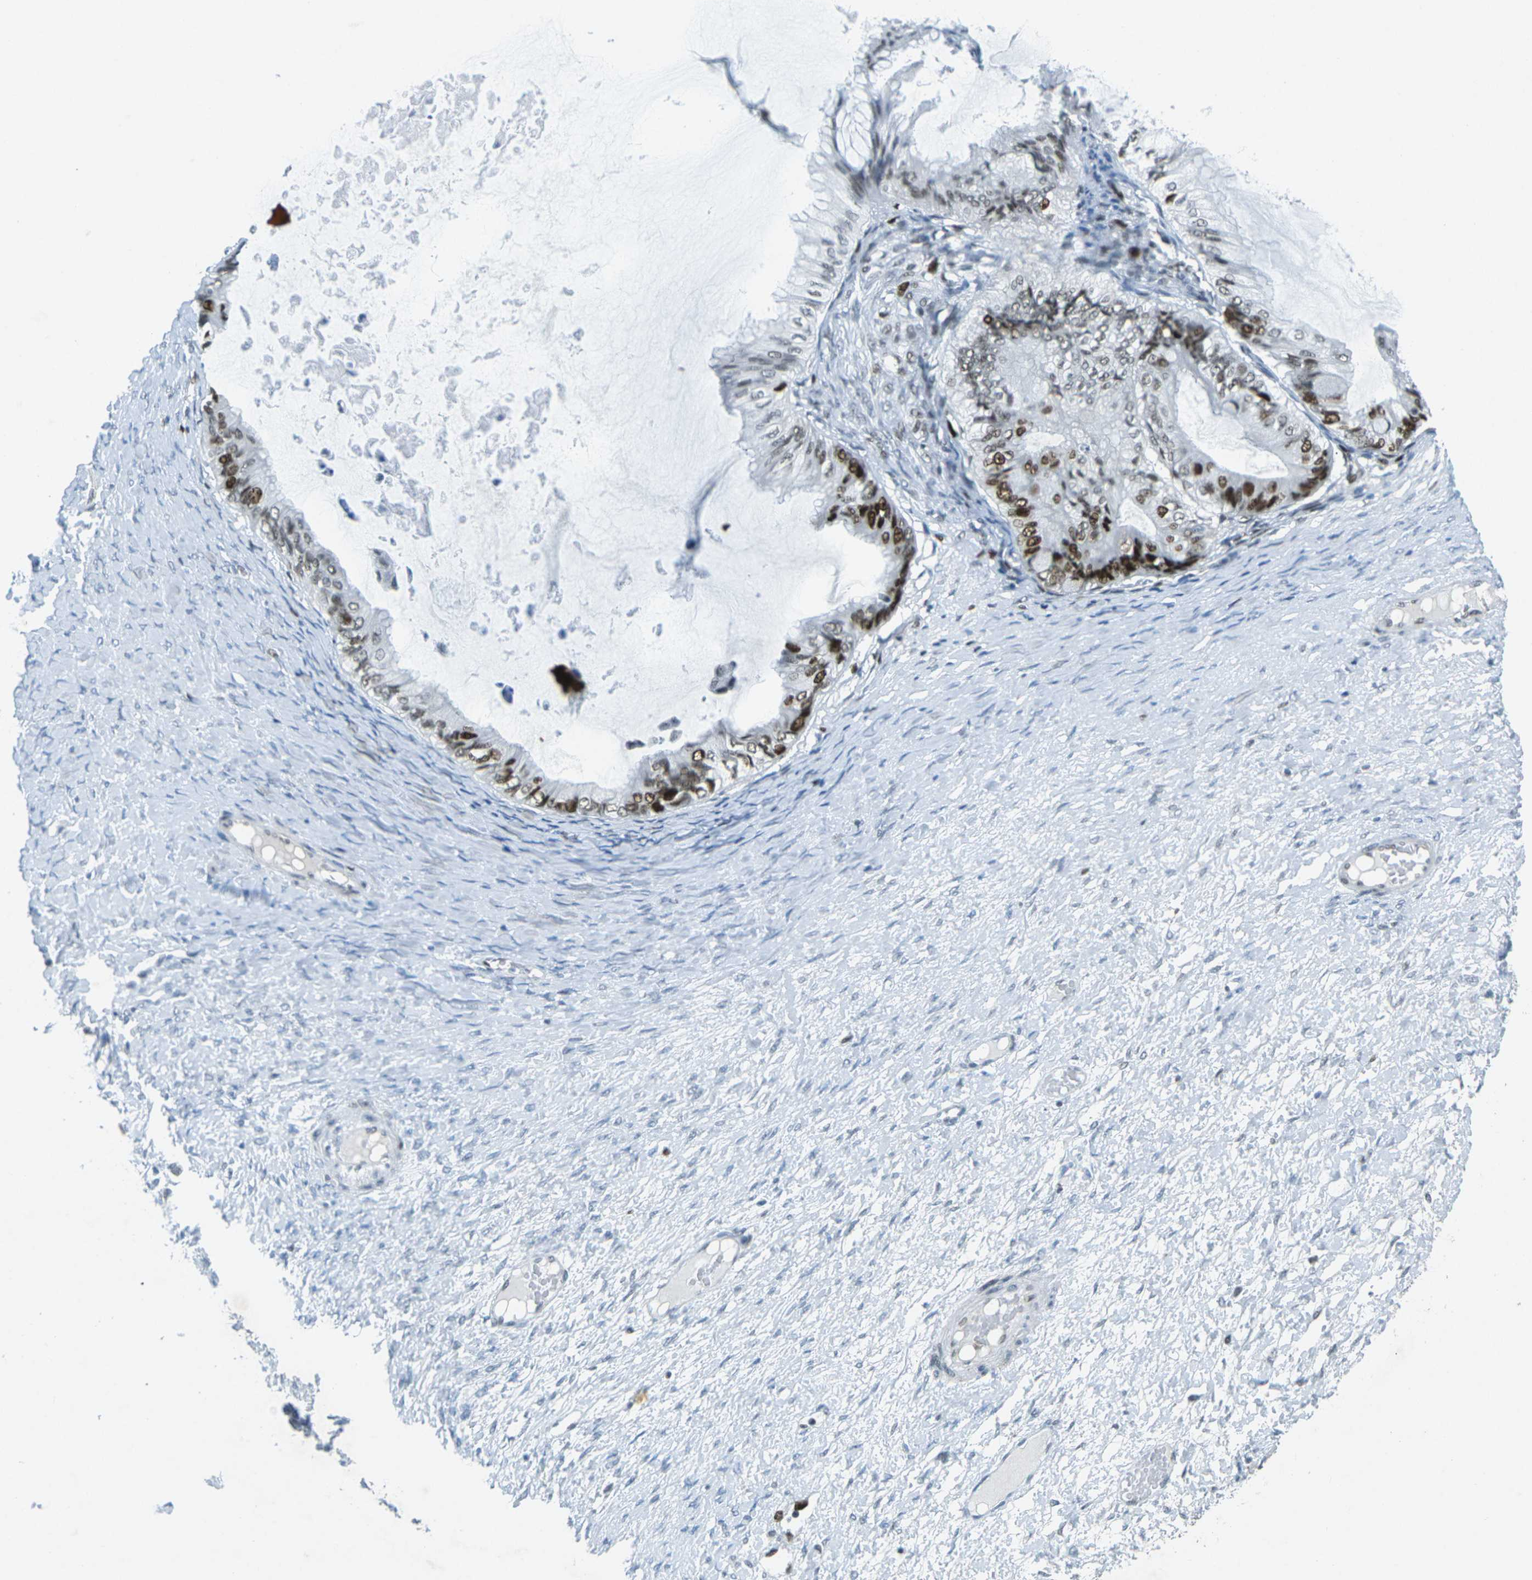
{"staining": {"intensity": "moderate", "quantity": ">75%", "location": "nuclear"}, "tissue": "ovarian cancer", "cell_type": "Tumor cells", "image_type": "cancer", "snomed": [{"axis": "morphology", "description": "Cystadenocarcinoma, mucinous, NOS"}, {"axis": "topography", "description": "Ovary"}], "caption": "Moderate nuclear protein expression is identified in approximately >75% of tumor cells in ovarian mucinous cystadenocarcinoma.", "gene": "RB1", "patient": {"sex": "female", "age": 61}}